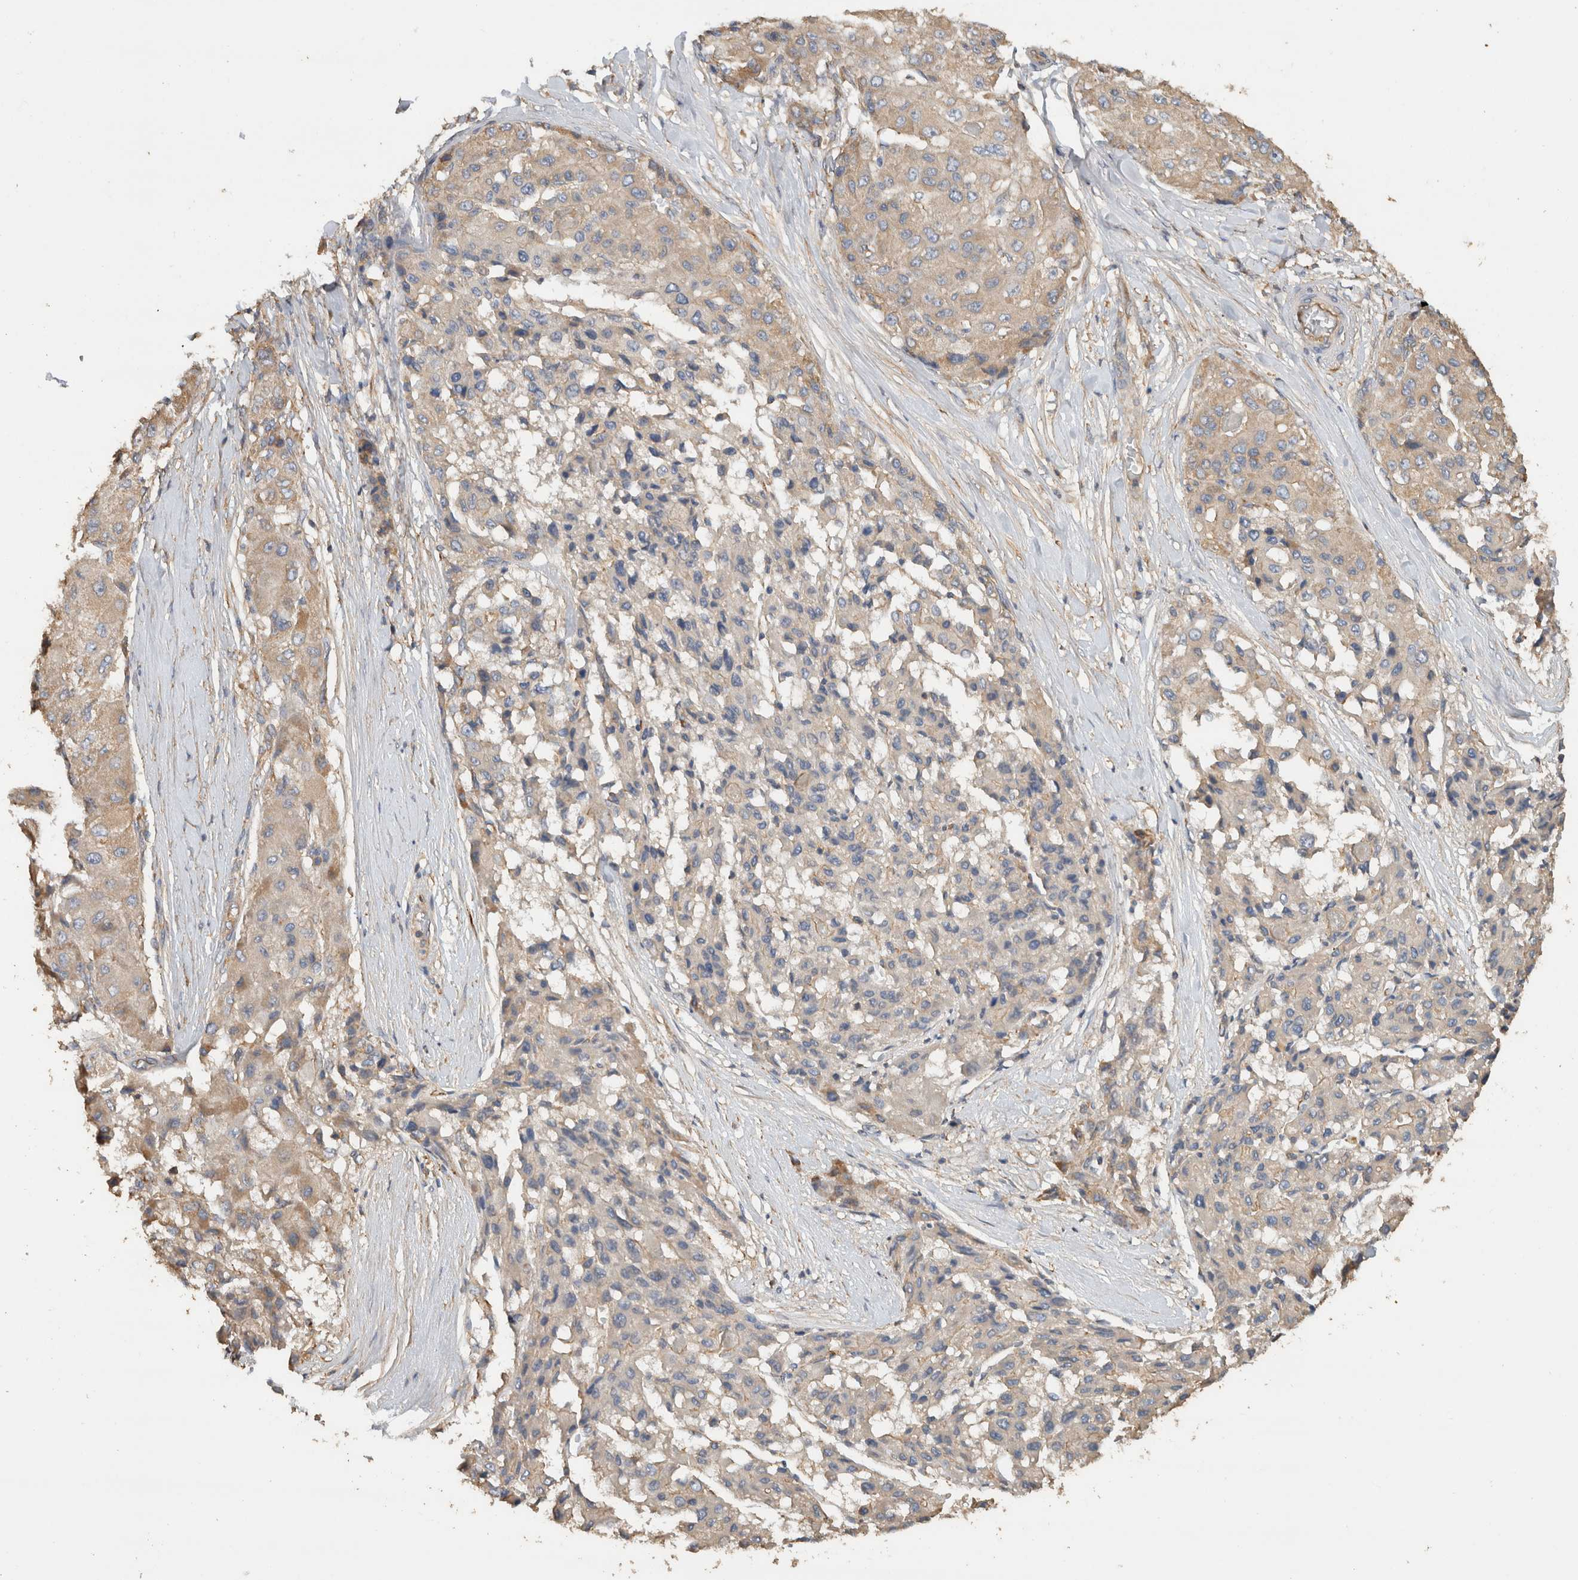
{"staining": {"intensity": "weak", "quantity": ">75%", "location": "cytoplasmic/membranous"}, "tissue": "liver cancer", "cell_type": "Tumor cells", "image_type": "cancer", "snomed": [{"axis": "morphology", "description": "Carcinoma, Hepatocellular, NOS"}, {"axis": "topography", "description": "Liver"}], "caption": "Tumor cells reveal low levels of weak cytoplasmic/membranous expression in approximately >75% of cells in human hepatocellular carcinoma (liver).", "gene": "EIF4G3", "patient": {"sex": "male", "age": 80}}